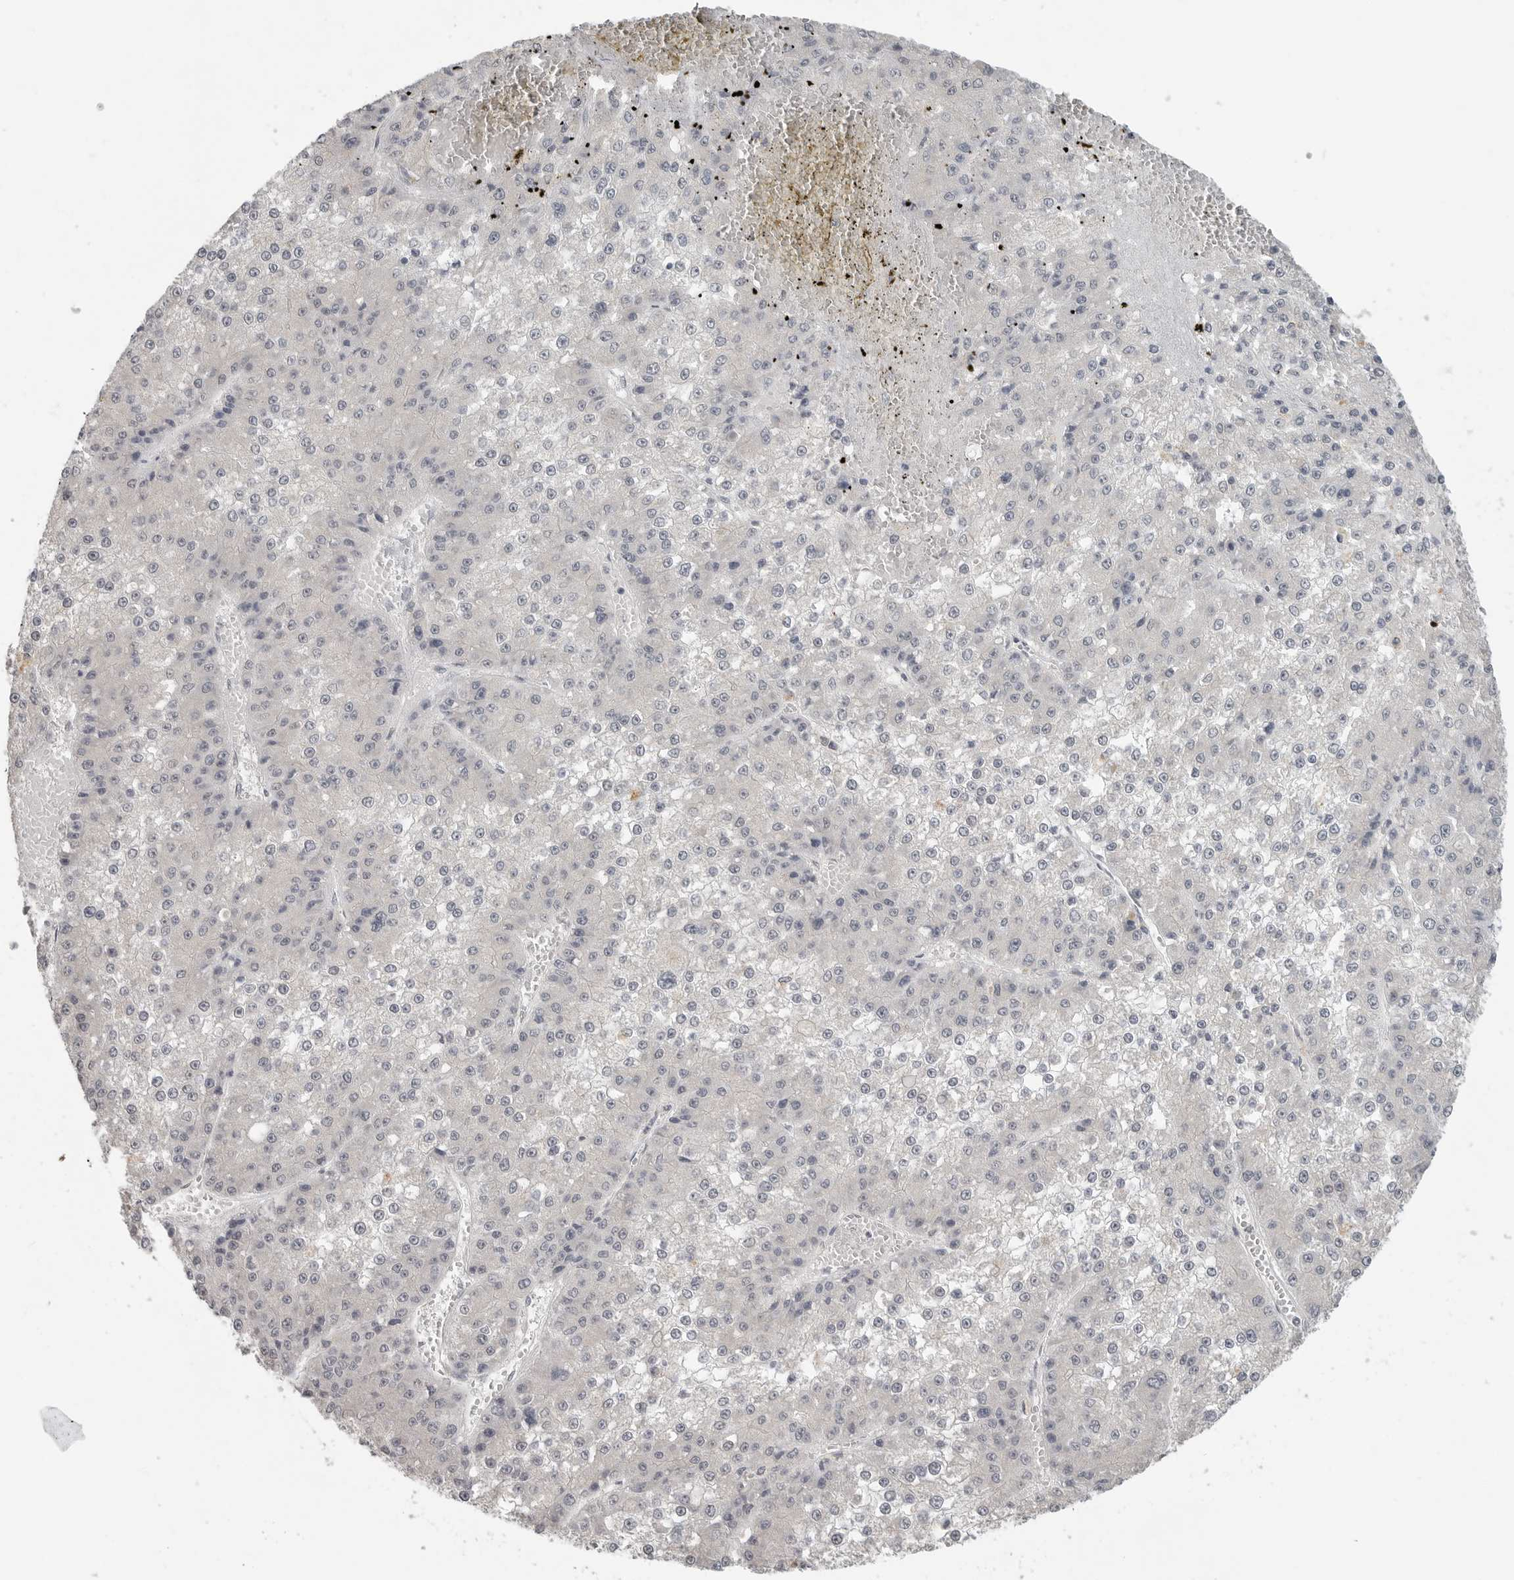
{"staining": {"intensity": "negative", "quantity": "none", "location": "none"}, "tissue": "liver cancer", "cell_type": "Tumor cells", "image_type": "cancer", "snomed": [{"axis": "morphology", "description": "Carcinoma, Hepatocellular, NOS"}, {"axis": "topography", "description": "Liver"}], "caption": "This is an immunohistochemistry (IHC) micrograph of liver hepatocellular carcinoma. There is no expression in tumor cells.", "gene": "FOXP3", "patient": {"sex": "female", "age": 73}}